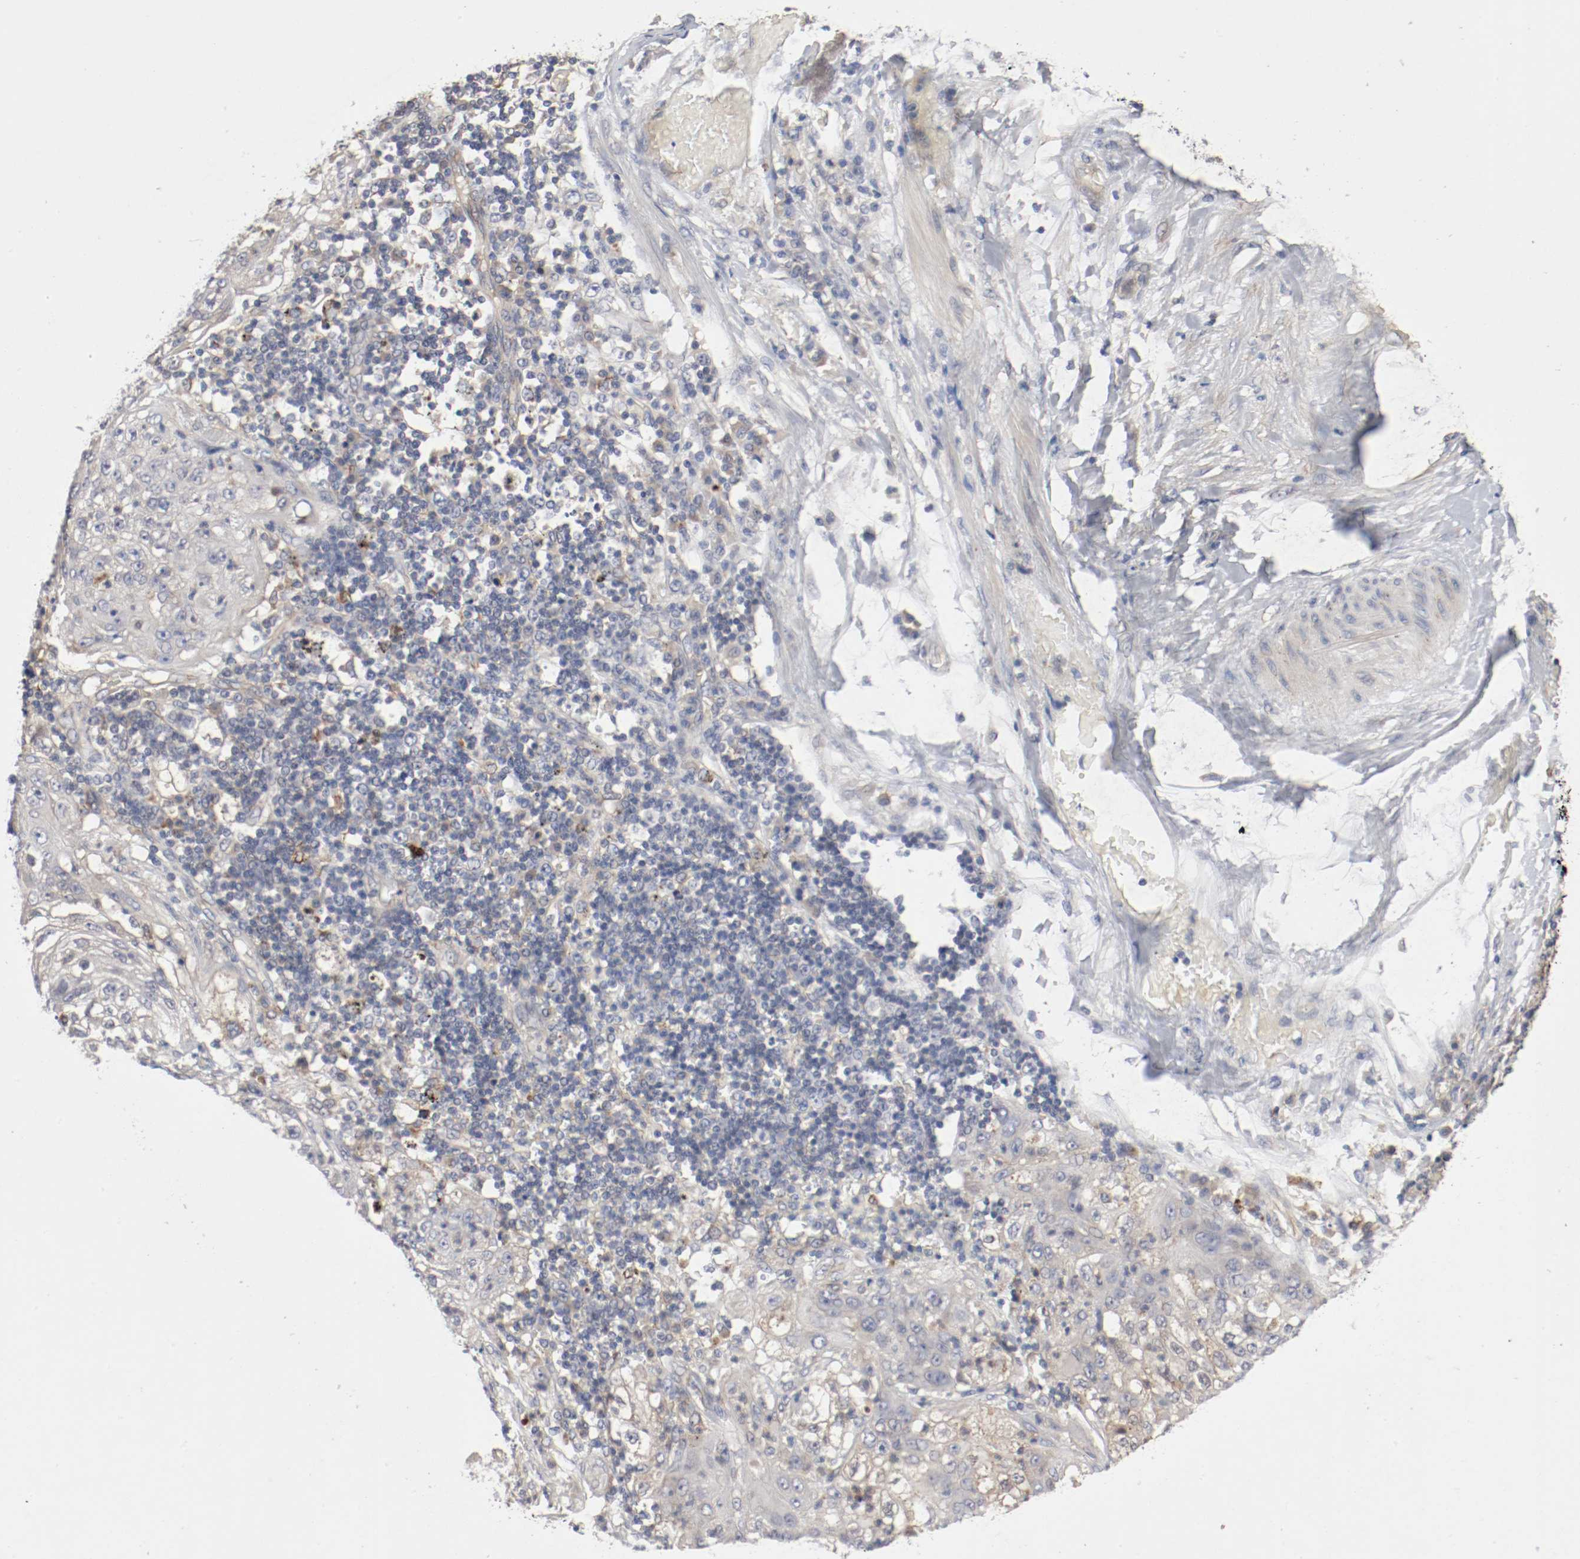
{"staining": {"intensity": "weak", "quantity": "<25%", "location": "cytoplasmic/membranous"}, "tissue": "lung cancer", "cell_type": "Tumor cells", "image_type": "cancer", "snomed": [{"axis": "morphology", "description": "Inflammation, NOS"}, {"axis": "morphology", "description": "Squamous cell carcinoma, NOS"}, {"axis": "topography", "description": "Lymph node"}, {"axis": "topography", "description": "Soft tissue"}, {"axis": "topography", "description": "Lung"}], "caption": "Immunohistochemical staining of lung squamous cell carcinoma demonstrates no significant expression in tumor cells. (DAB IHC with hematoxylin counter stain).", "gene": "REN", "patient": {"sex": "male", "age": 66}}